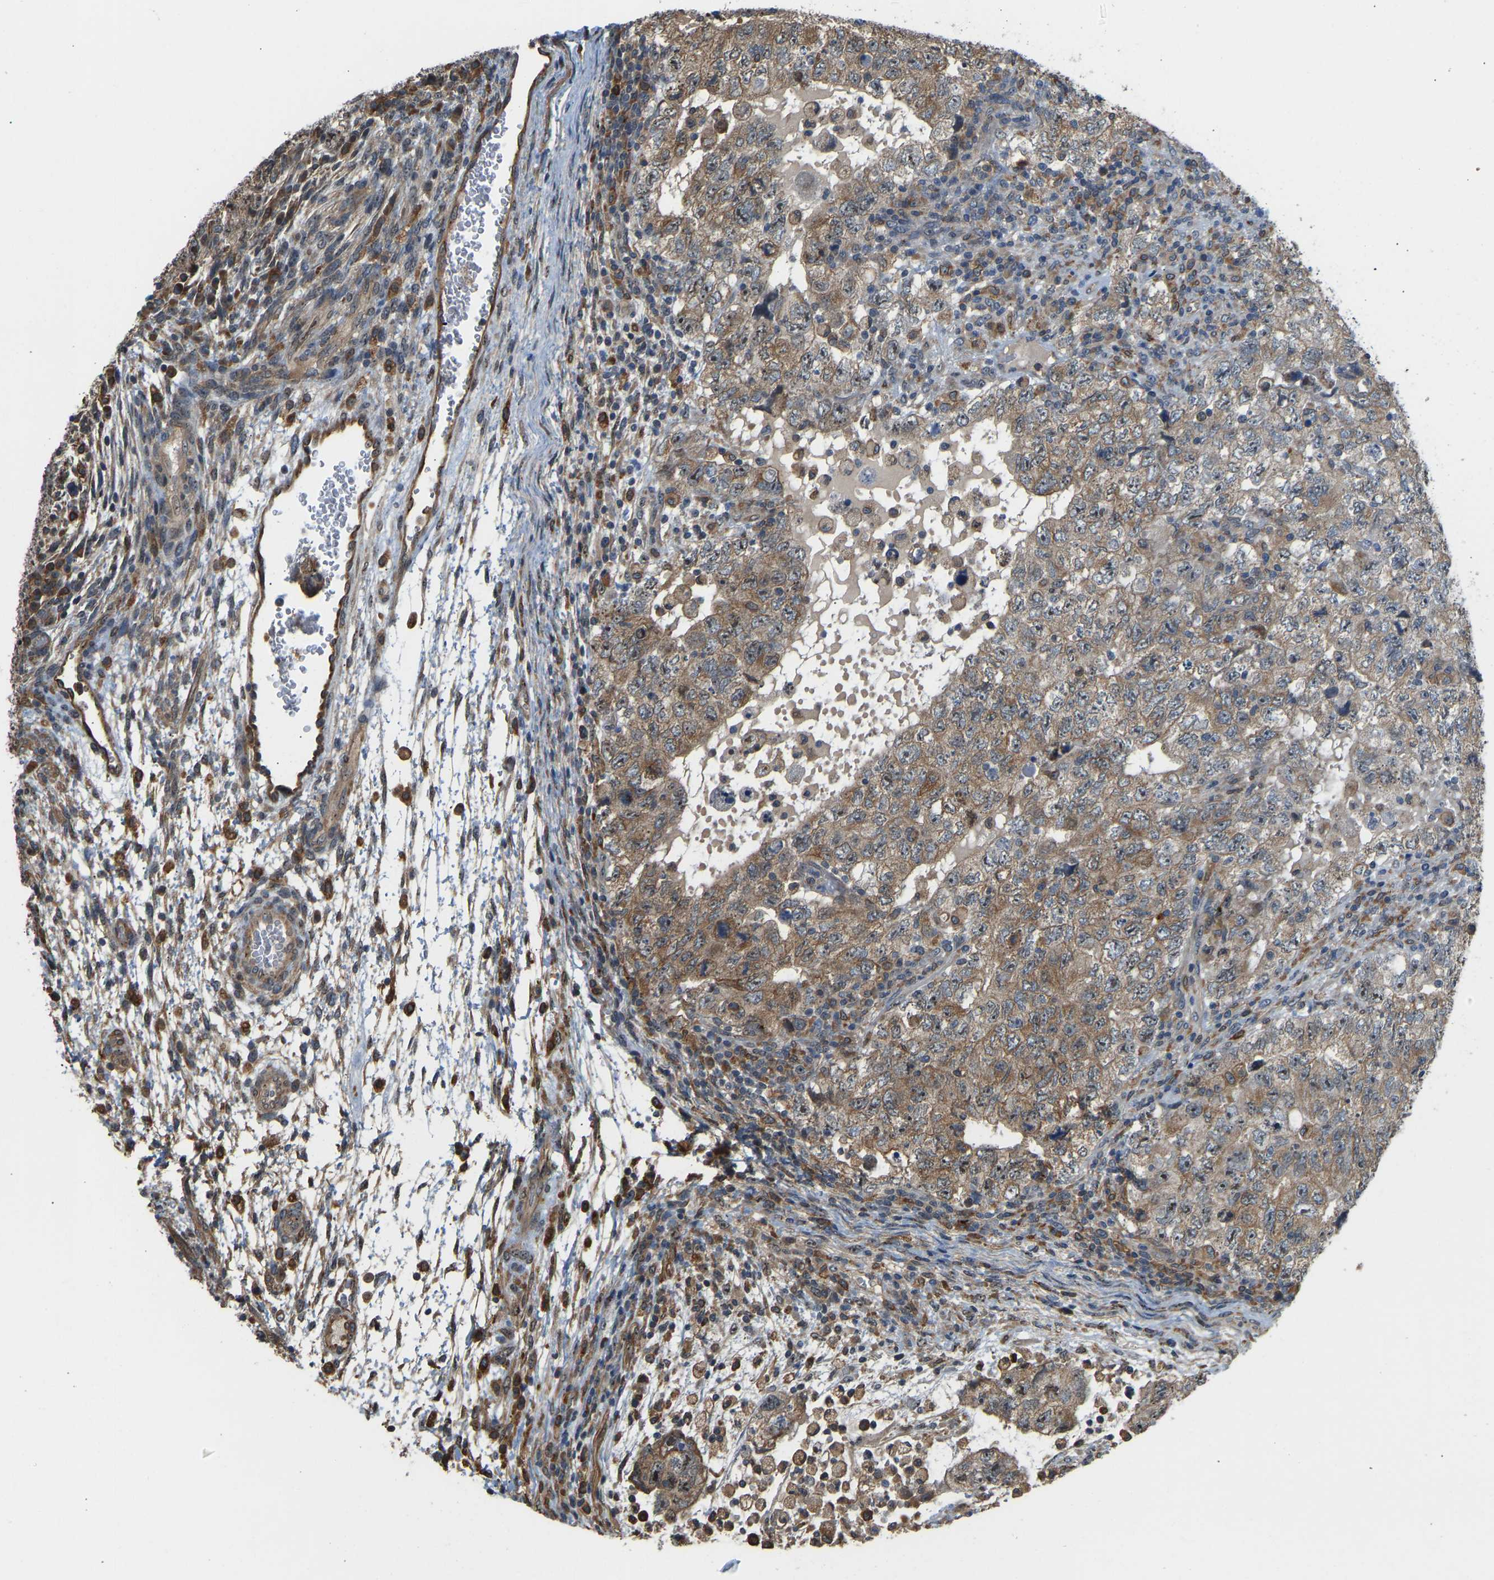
{"staining": {"intensity": "moderate", "quantity": ">75%", "location": "cytoplasmic/membranous,nuclear"}, "tissue": "testis cancer", "cell_type": "Tumor cells", "image_type": "cancer", "snomed": [{"axis": "morphology", "description": "Carcinoma, Embryonal, NOS"}, {"axis": "topography", "description": "Testis"}], "caption": "Embryonal carcinoma (testis) stained with a protein marker shows moderate staining in tumor cells.", "gene": "OS9", "patient": {"sex": "male", "age": 36}}